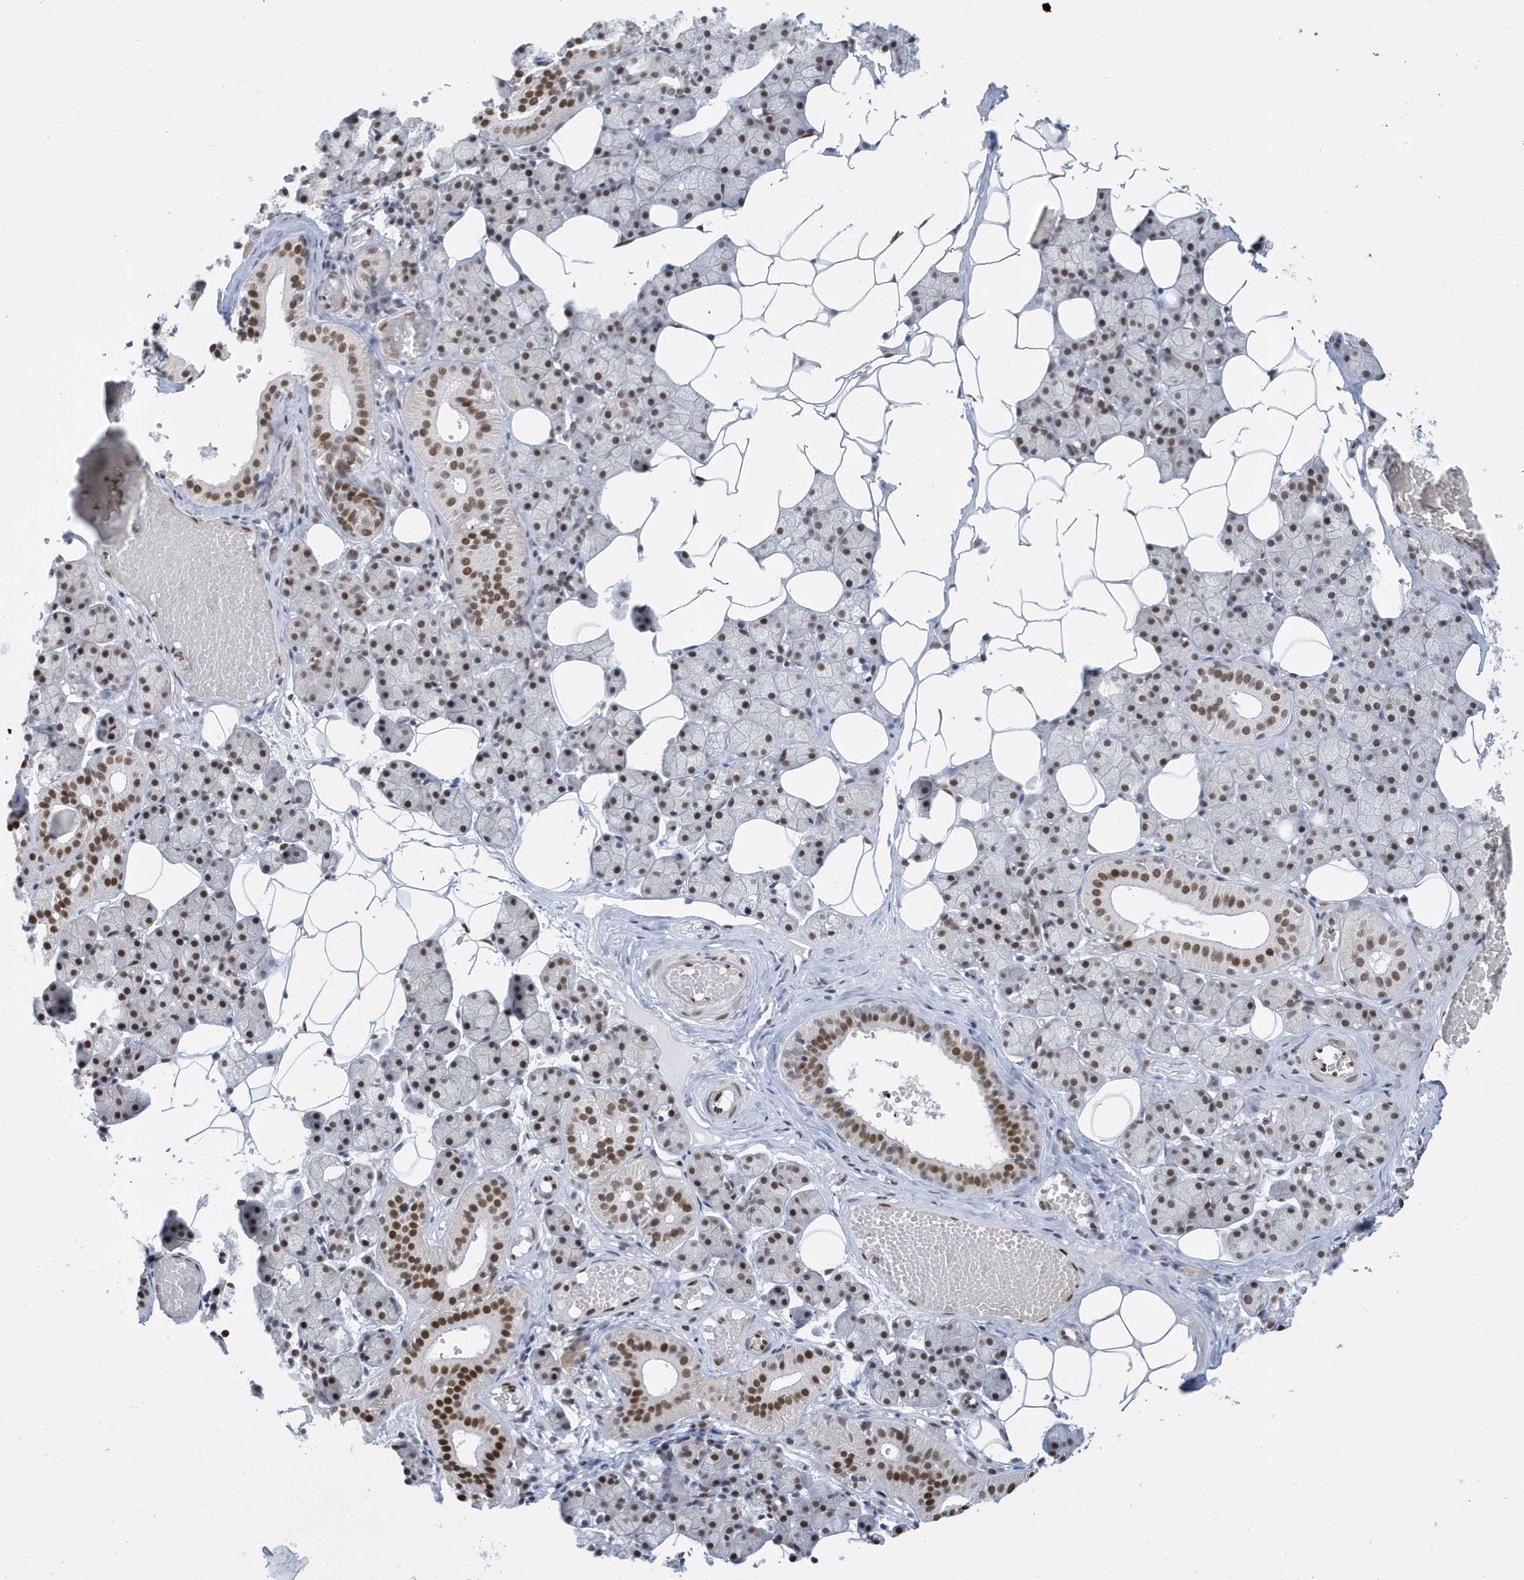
{"staining": {"intensity": "strong", "quantity": "25%-75%", "location": "nuclear"}, "tissue": "salivary gland", "cell_type": "Glandular cells", "image_type": "normal", "snomed": [{"axis": "morphology", "description": "Normal tissue, NOS"}, {"axis": "topography", "description": "Salivary gland"}], "caption": "High-magnification brightfield microscopy of benign salivary gland stained with DAB (3,3'-diaminobenzidine) (brown) and counterstained with hematoxylin (blue). glandular cells exhibit strong nuclear staining is present in about25%-75% of cells. (IHC, brightfield microscopy, high magnification).", "gene": "PCYT1A", "patient": {"sex": "female", "age": 33}}